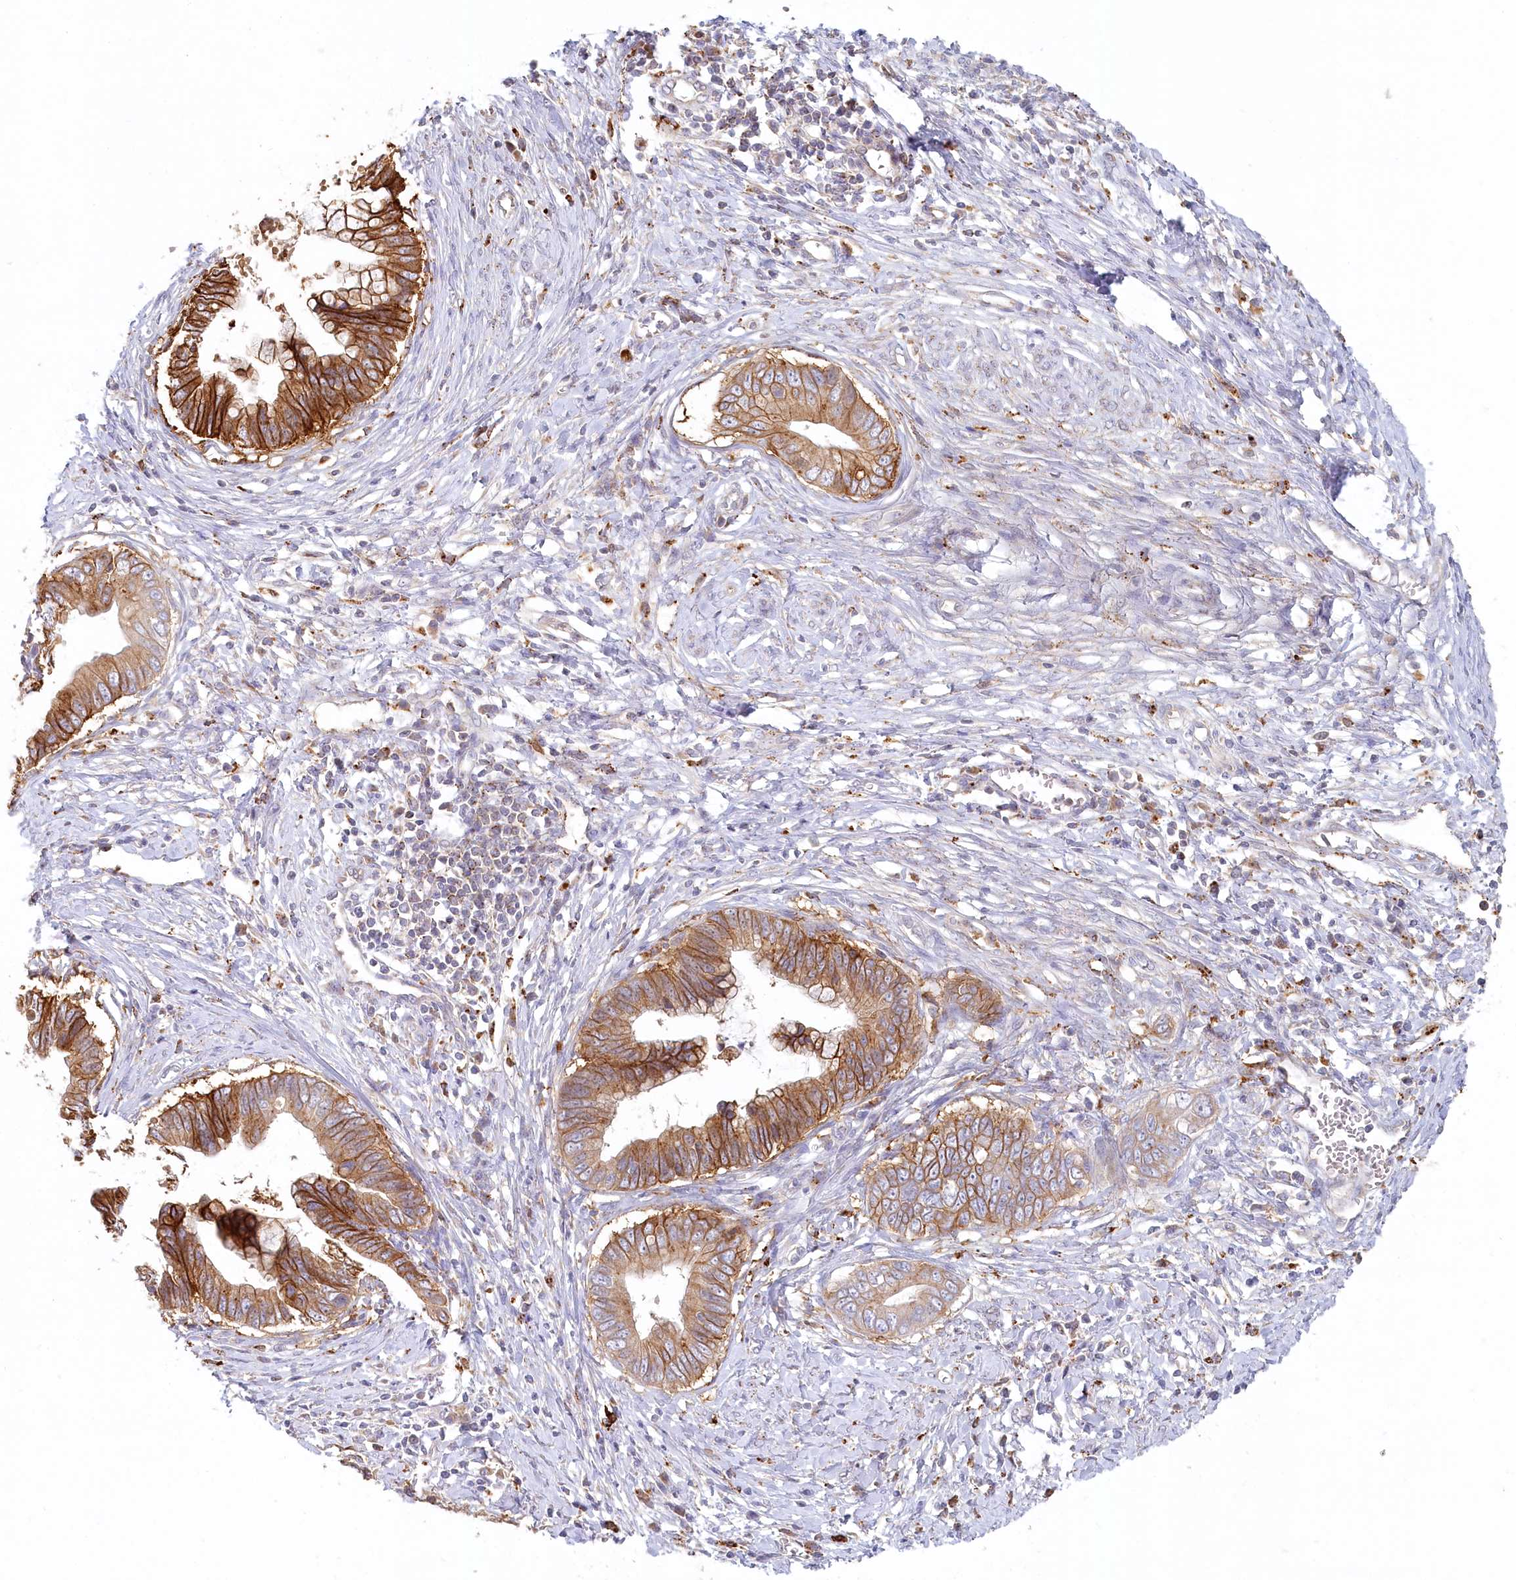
{"staining": {"intensity": "strong", "quantity": ">75%", "location": "cytoplasmic/membranous"}, "tissue": "cervical cancer", "cell_type": "Tumor cells", "image_type": "cancer", "snomed": [{"axis": "morphology", "description": "Adenocarcinoma, NOS"}, {"axis": "topography", "description": "Cervix"}], "caption": "The immunohistochemical stain highlights strong cytoplasmic/membranous staining in tumor cells of adenocarcinoma (cervical) tissue. The protein is shown in brown color, while the nuclei are stained blue.", "gene": "VSIG1", "patient": {"sex": "female", "age": 44}}